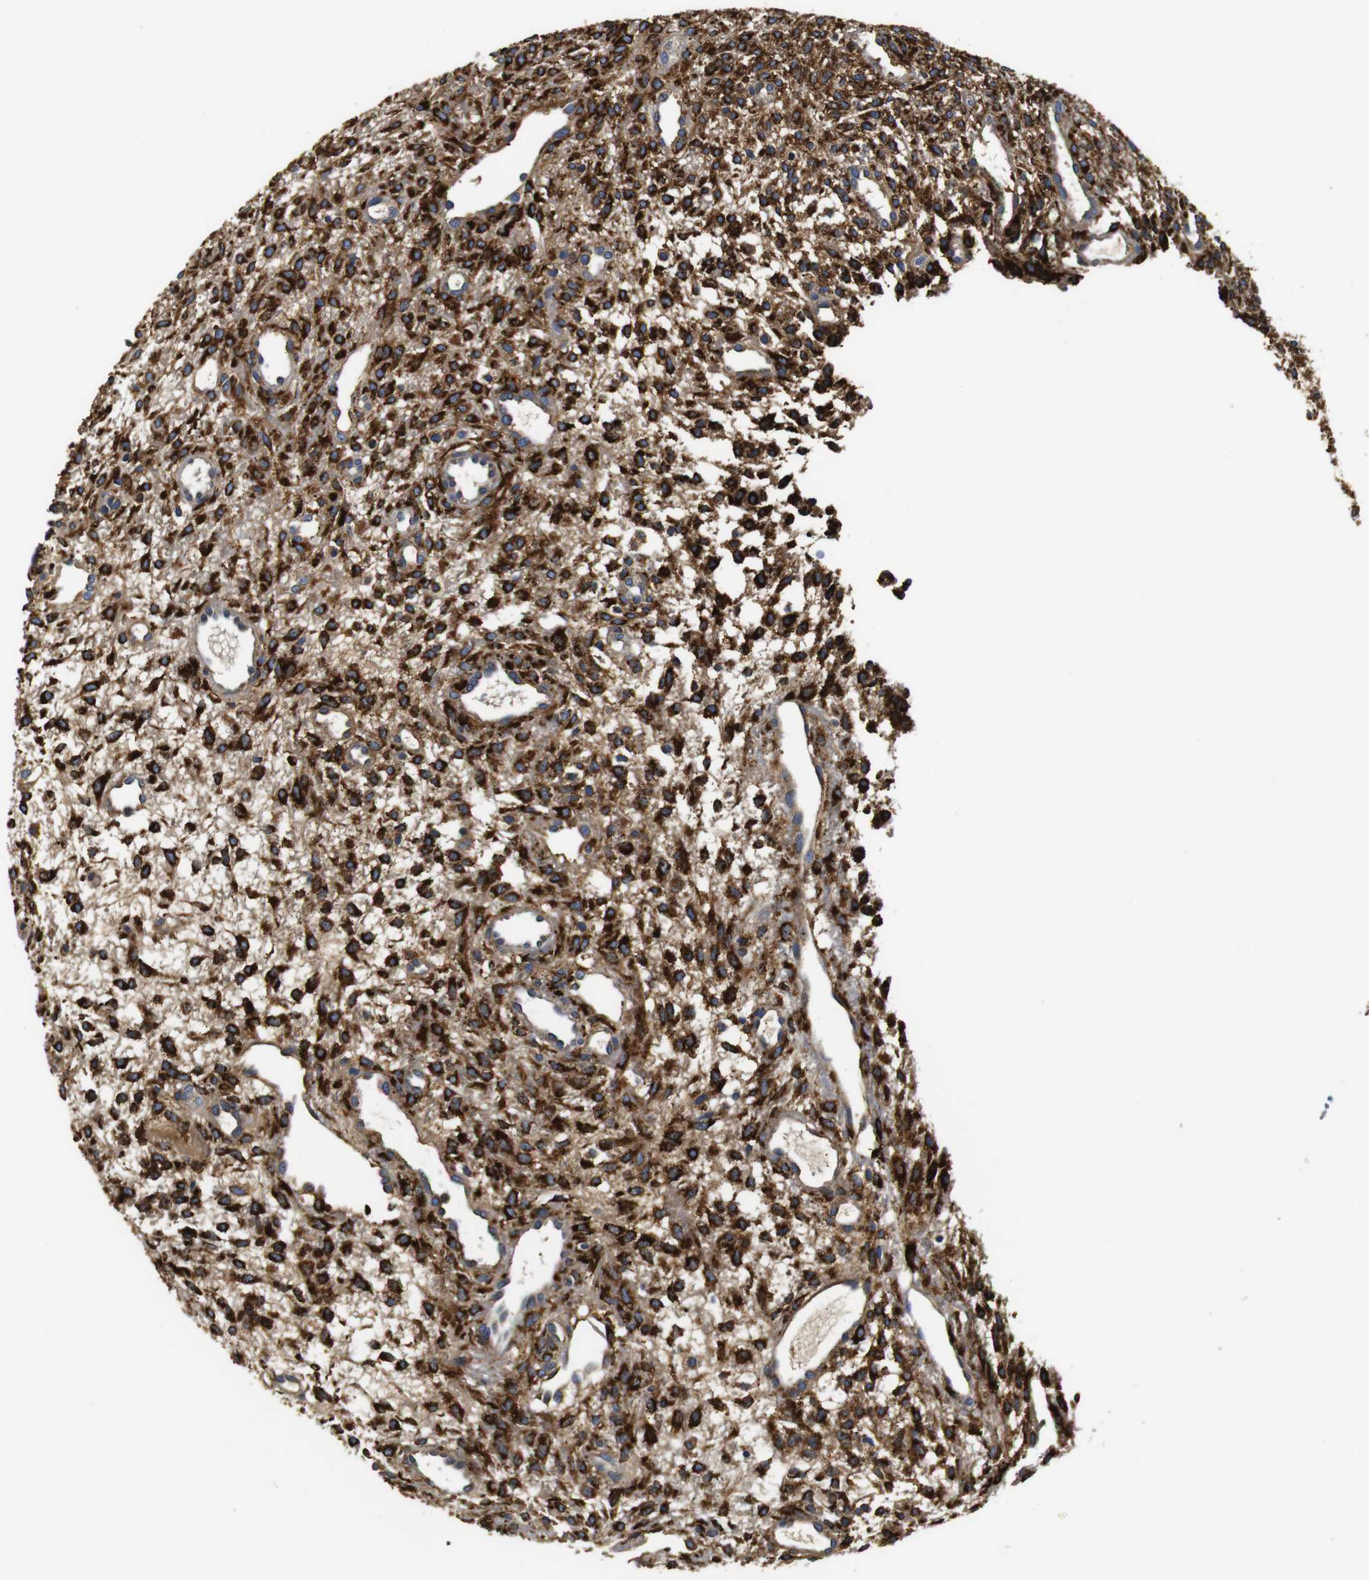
{"staining": {"intensity": "strong", "quantity": "25%-75%", "location": "cytoplasmic/membranous"}, "tissue": "ovary", "cell_type": "Ovarian stroma cells", "image_type": "normal", "snomed": [{"axis": "morphology", "description": "Normal tissue, NOS"}, {"axis": "morphology", "description": "Cyst, NOS"}, {"axis": "topography", "description": "Ovary"}], "caption": "The histopathology image demonstrates staining of normal ovary, revealing strong cytoplasmic/membranous protein staining (brown color) within ovarian stroma cells.", "gene": "COL1A1", "patient": {"sex": "female", "age": 18}}